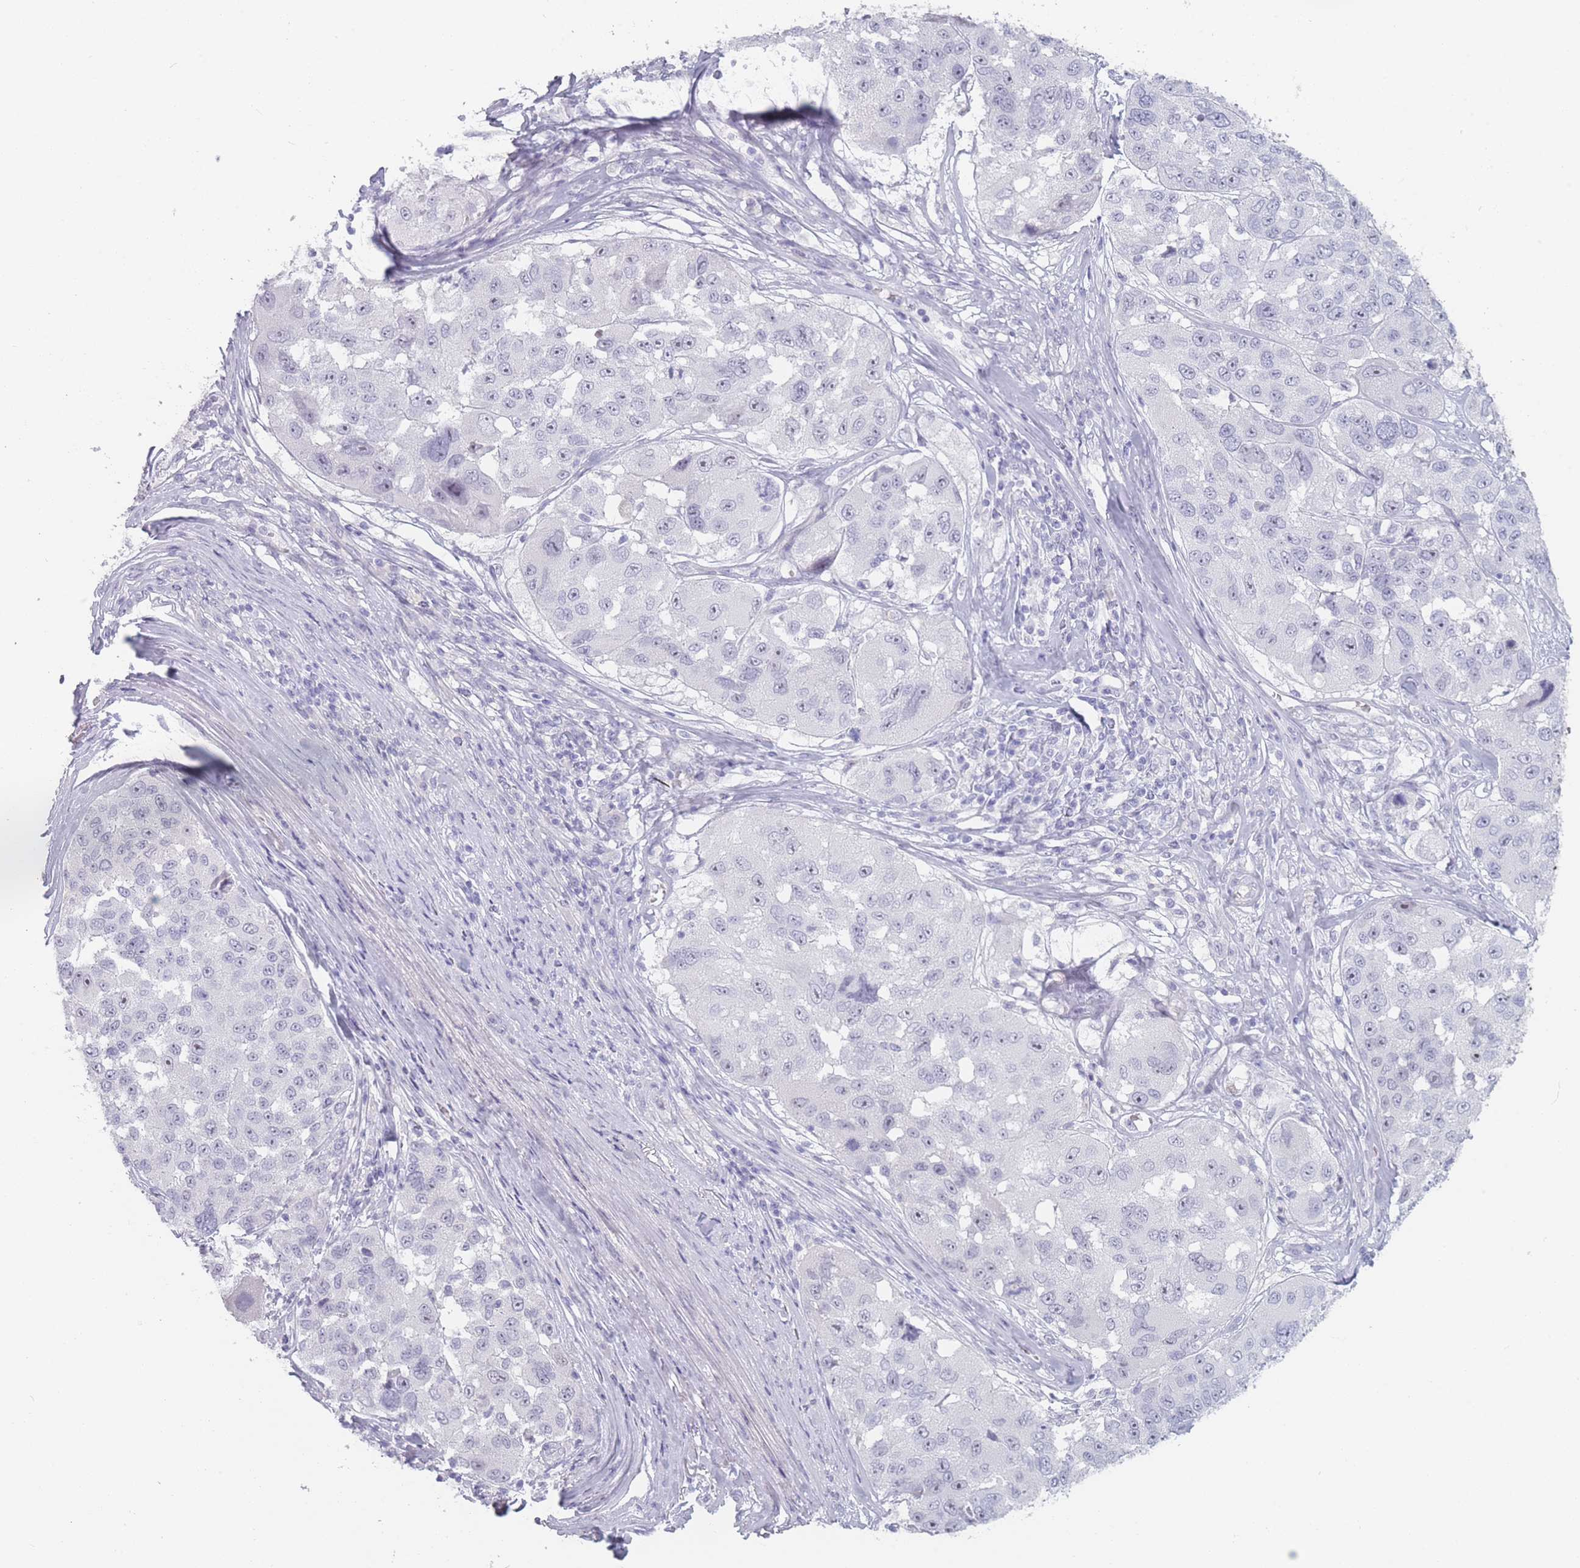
{"staining": {"intensity": "negative", "quantity": "none", "location": "none"}, "tissue": "melanoma", "cell_type": "Tumor cells", "image_type": "cancer", "snomed": [{"axis": "morphology", "description": "Malignant melanoma, NOS"}, {"axis": "topography", "description": "Skin"}], "caption": "Malignant melanoma stained for a protein using IHC displays no staining tumor cells.", "gene": "ROS1", "patient": {"sex": "female", "age": 66}}